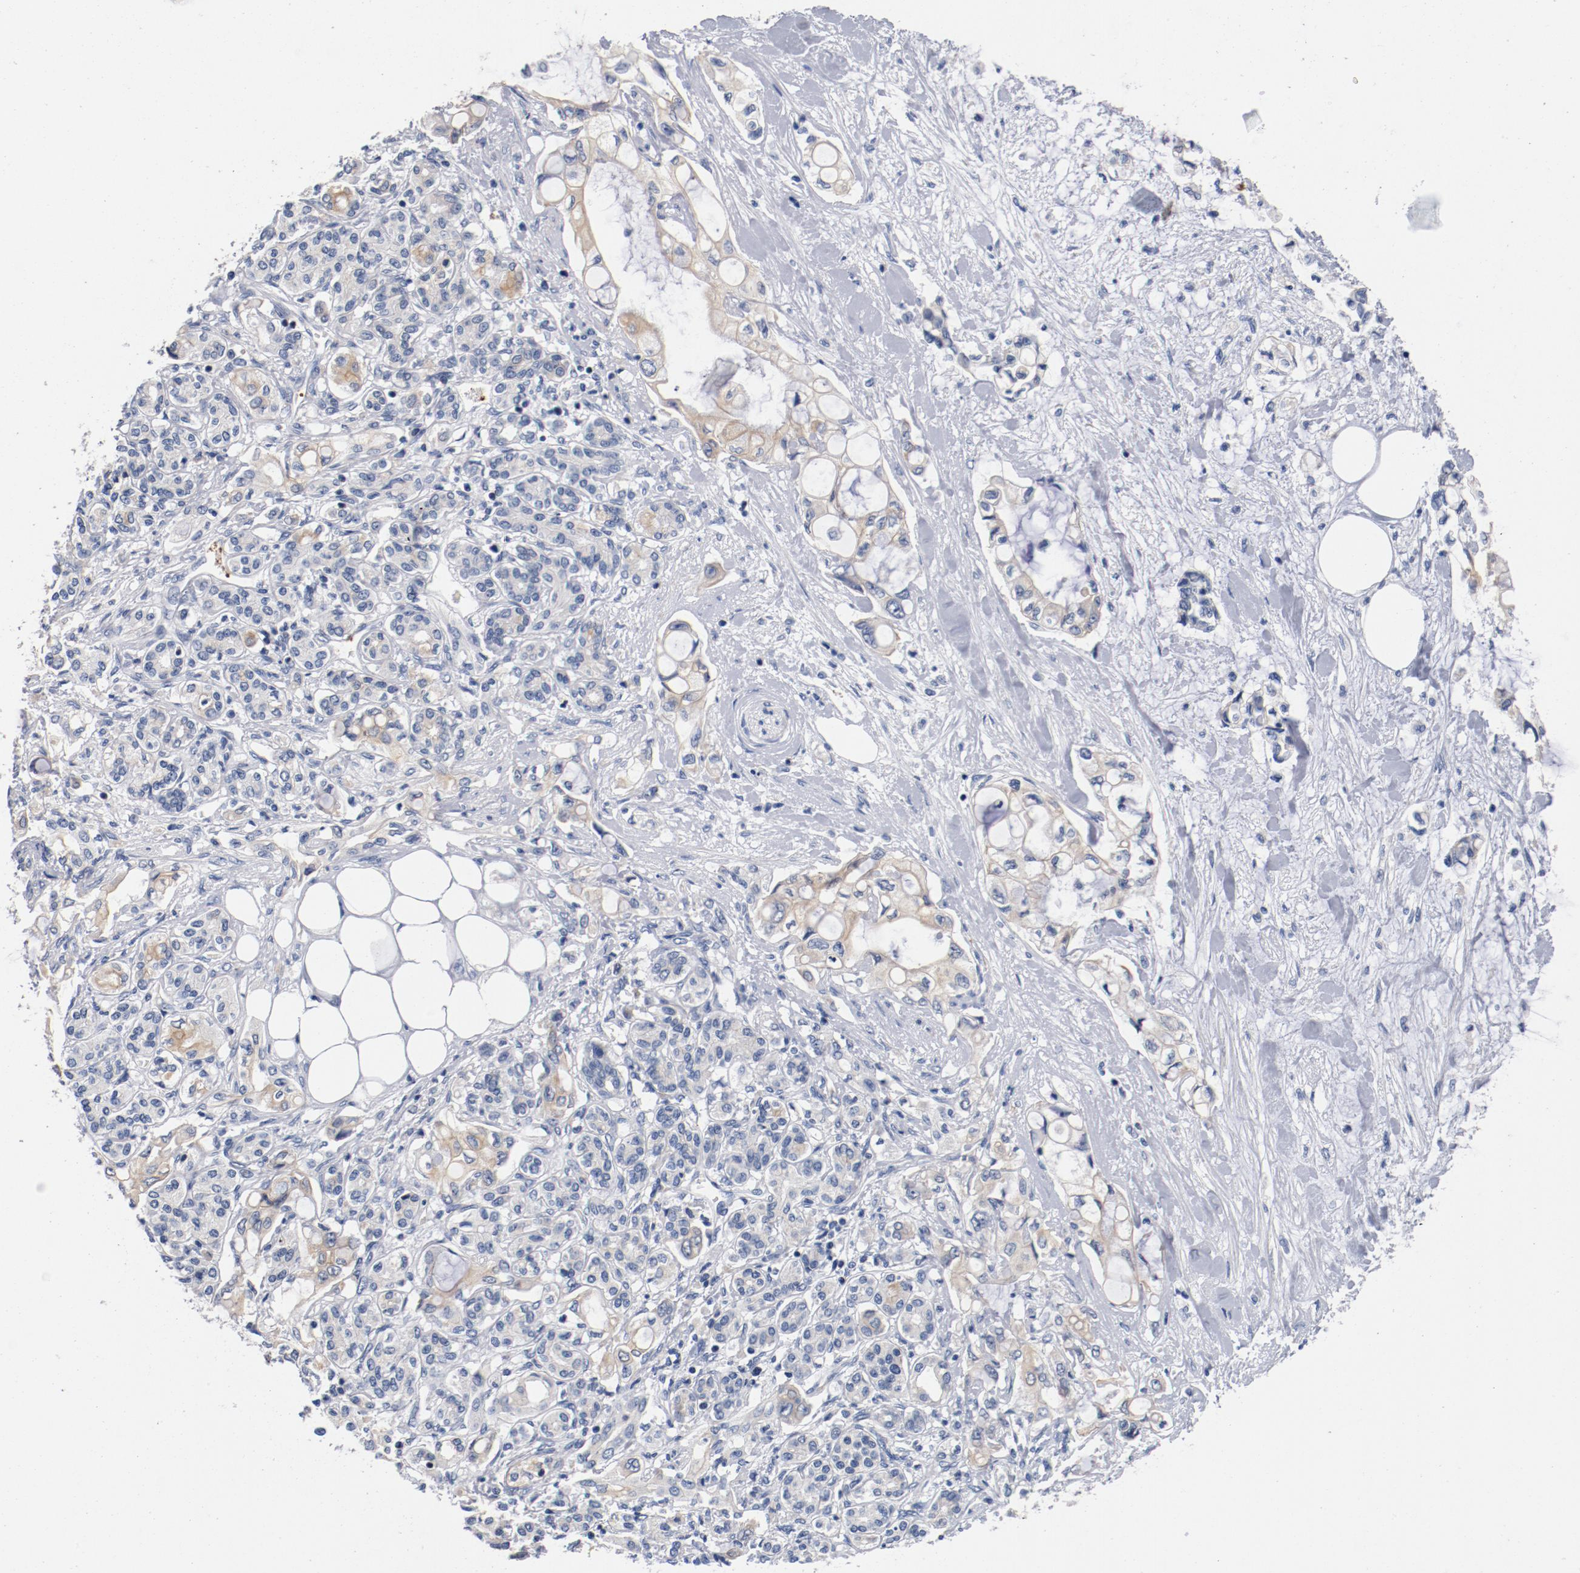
{"staining": {"intensity": "weak", "quantity": "25%-75%", "location": "cytoplasmic/membranous"}, "tissue": "pancreatic cancer", "cell_type": "Tumor cells", "image_type": "cancer", "snomed": [{"axis": "morphology", "description": "Adenocarcinoma, NOS"}, {"axis": "topography", "description": "Pancreas"}], "caption": "Immunohistochemistry (DAB) staining of pancreatic cancer (adenocarcinoma) demonstrates weak cytoplasmic/membranous protein positivity in approximately 25%-75% of tumor cells. (DAB IHC with brightfield microscopy, high magnification).", "gene": "PIM1", "patient": {"sex": "female", "age": 70}}